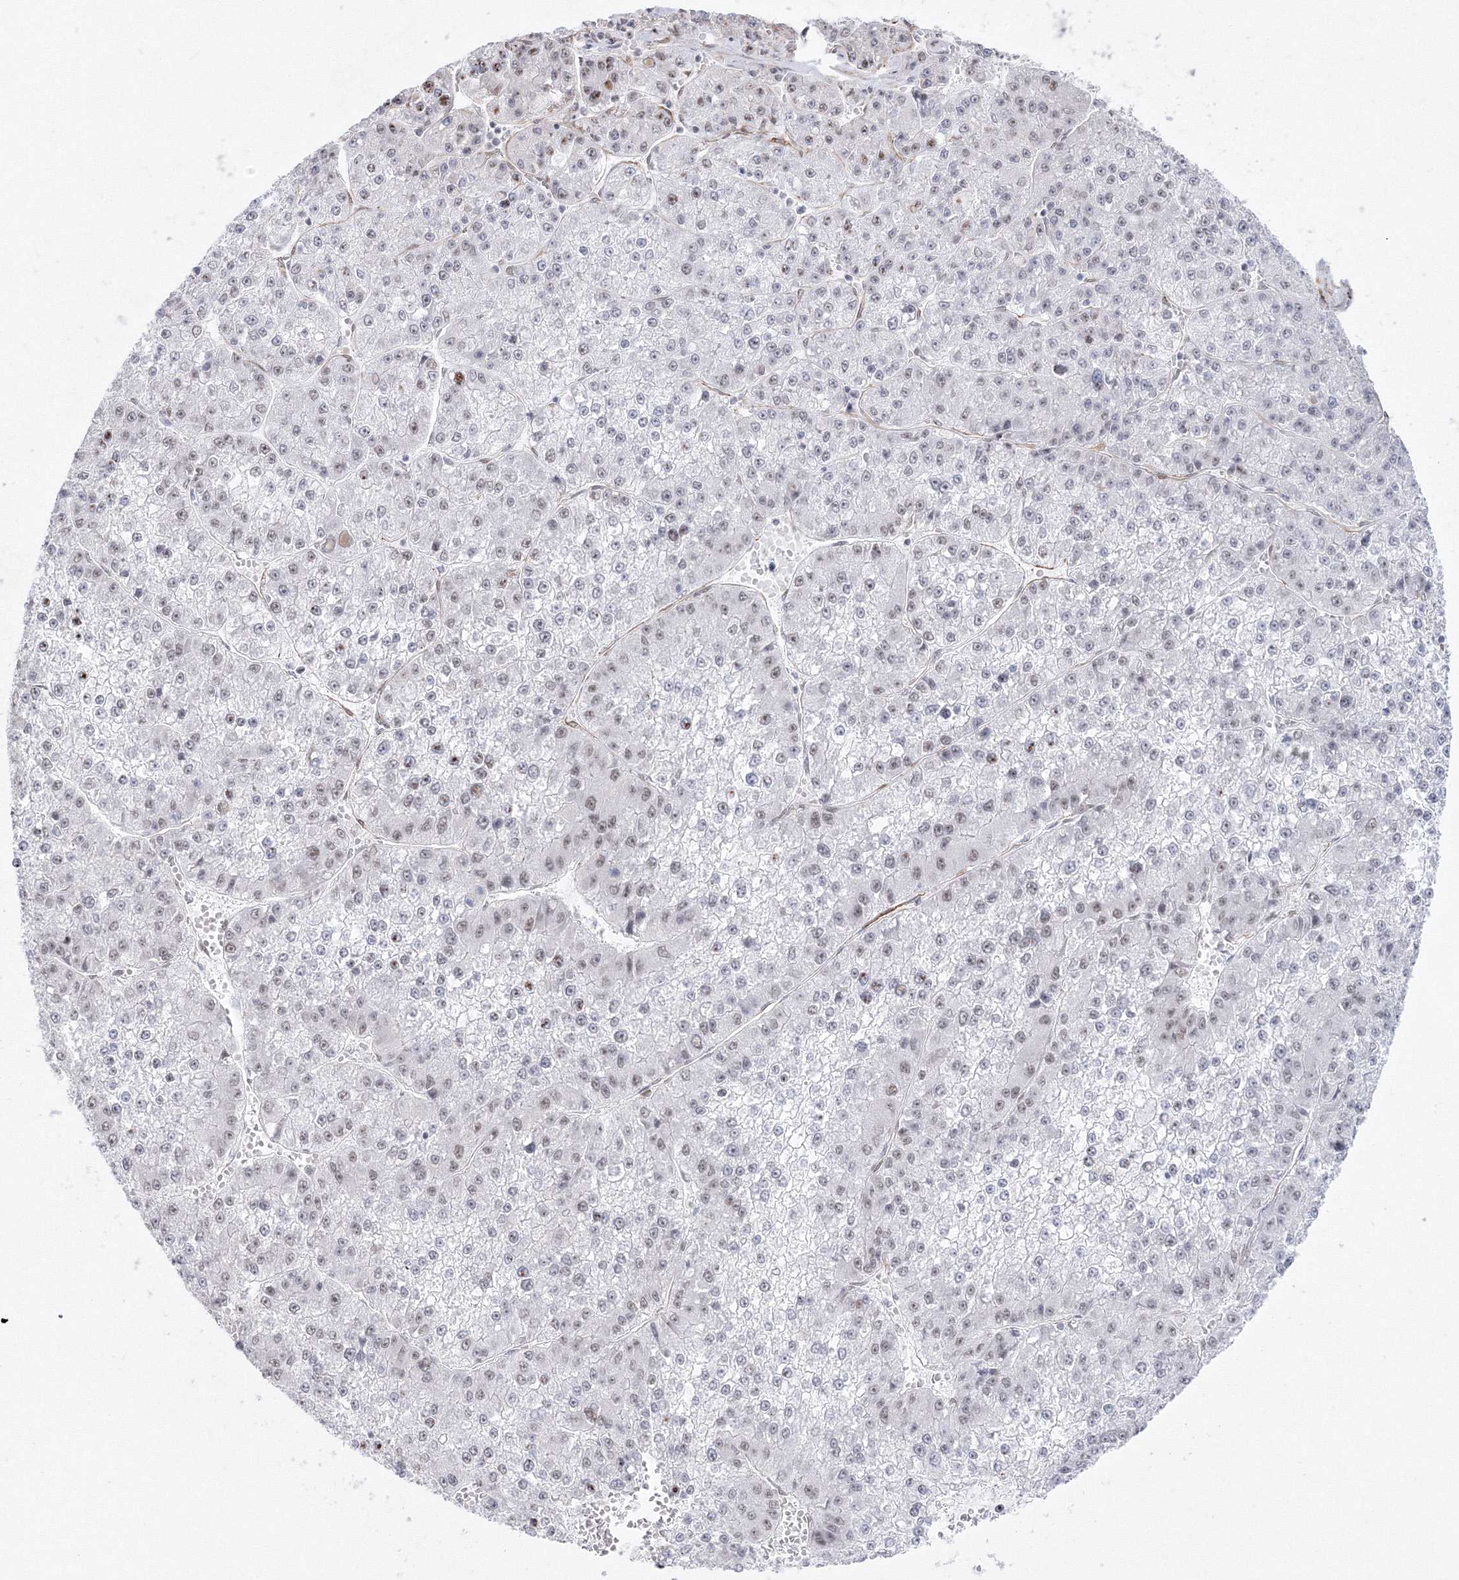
{"staining": {"intensity": "negative", "quantity": "none", "location": "none"}, "tissue": "liver cancer", "cell_type": "Tumor cells", "image_type": "cancer", "snomed": [{"axis": "morphology", "description": "Carcinoma, Hepatocellular, NOS"}, {"axis": "topography", "description": "Liver"}], "caption": "Immunohistochemistry (IHC) of human hepatocellular carcinoma (liver) exhibits no positivity in tumor cells. (DAB immunohistochemistry (IHC) visualized using brightfield microscopy, high magnification).", "gene": "ZNF638", "patient": {"sex": "female", "age": 73}}